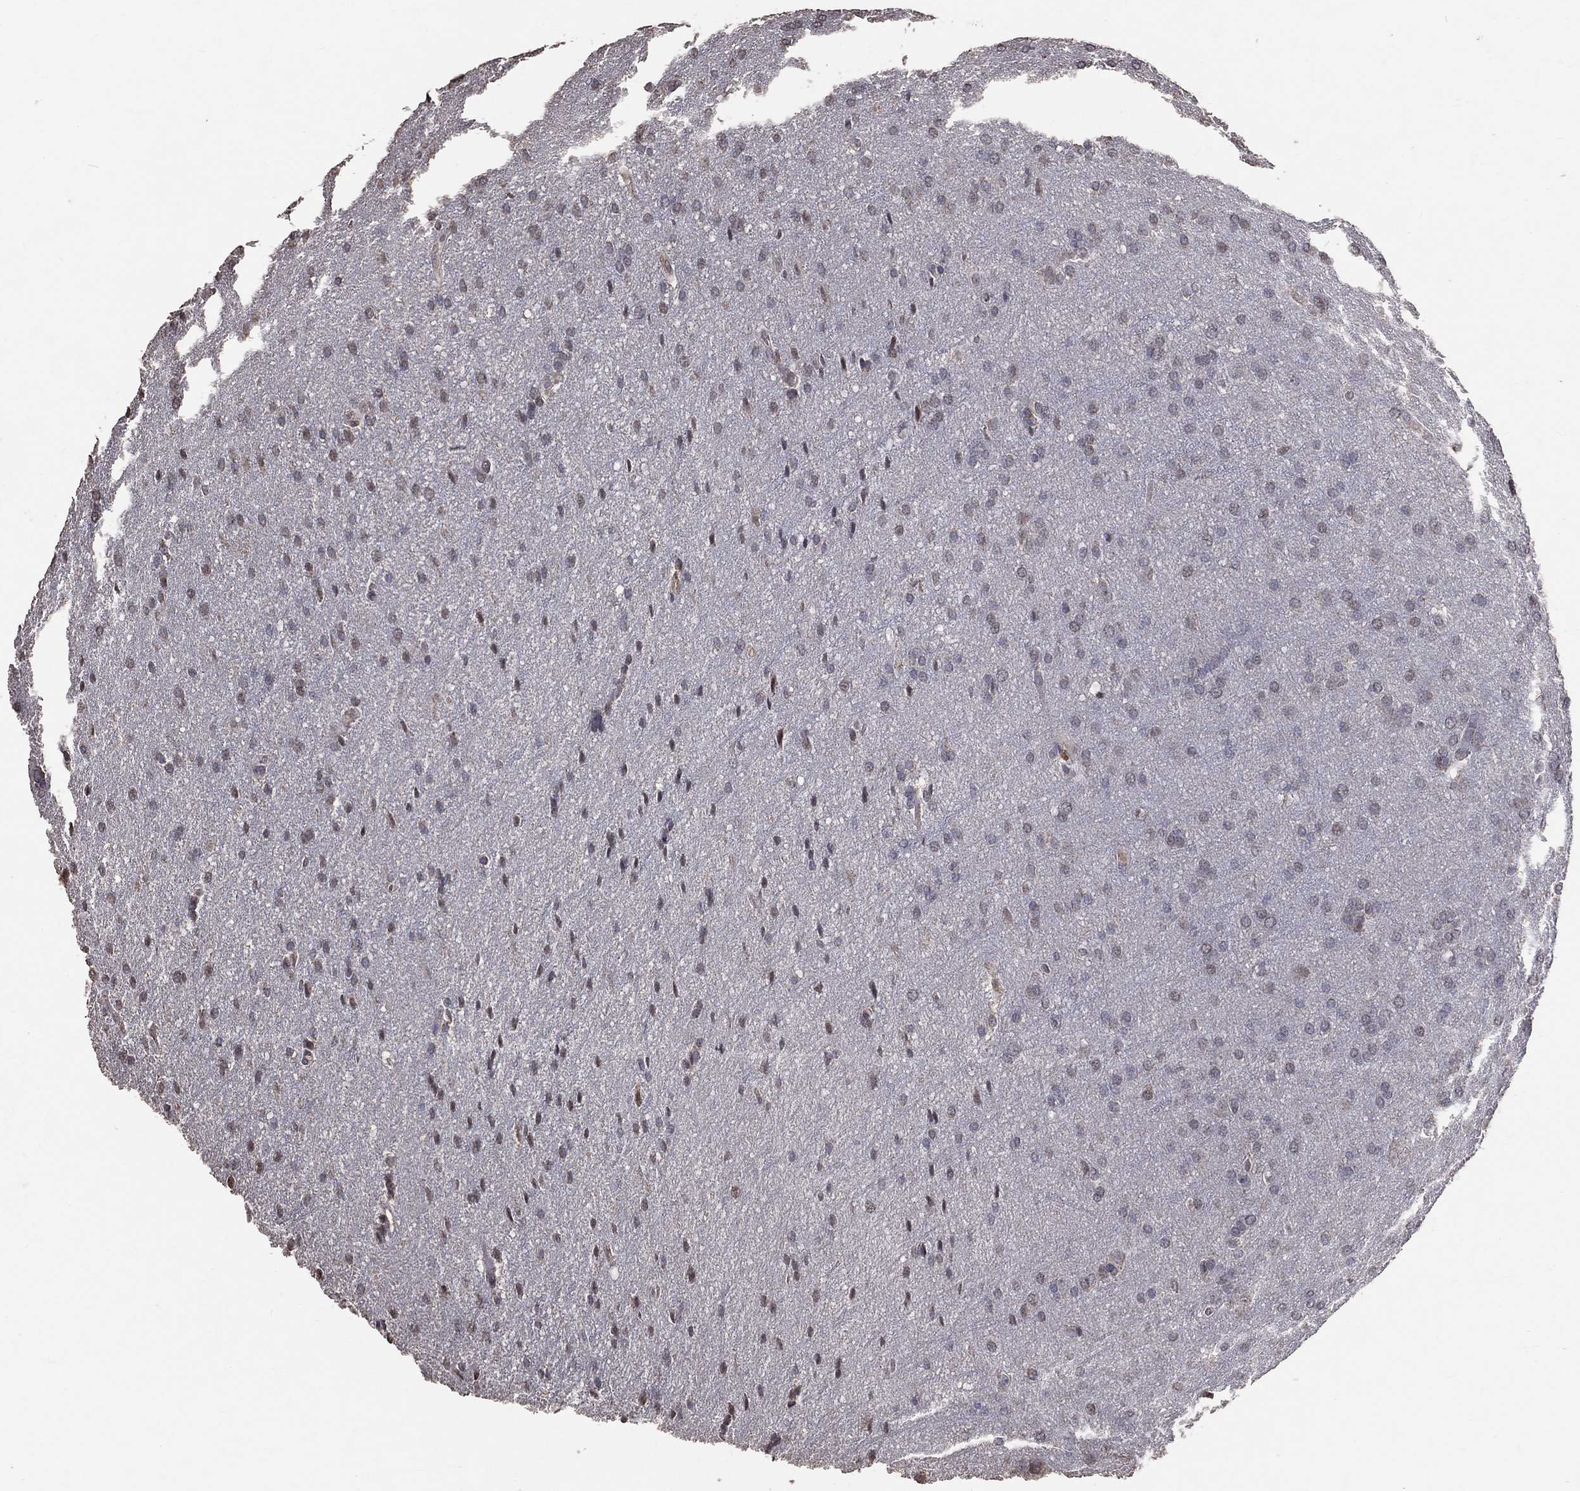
{"staining": {"intensity": "negative", "quantity": "none", "location": "none"}, "tissue": "glioma", "cell_type": "Tumor cells", "image_type": "cancer", "snomed": [{"axis": "morphology", "description": "Glioma, malignant, Low grade"}, {"axis": "topography", "description": "Brain"}], "caption": "Immunohistochemistry (IHC) of low-grade glioma (malignant) reveals no expression in tumor cells.", "gene": "LY6K", "patient": {"sex": "female", "age": 32}}